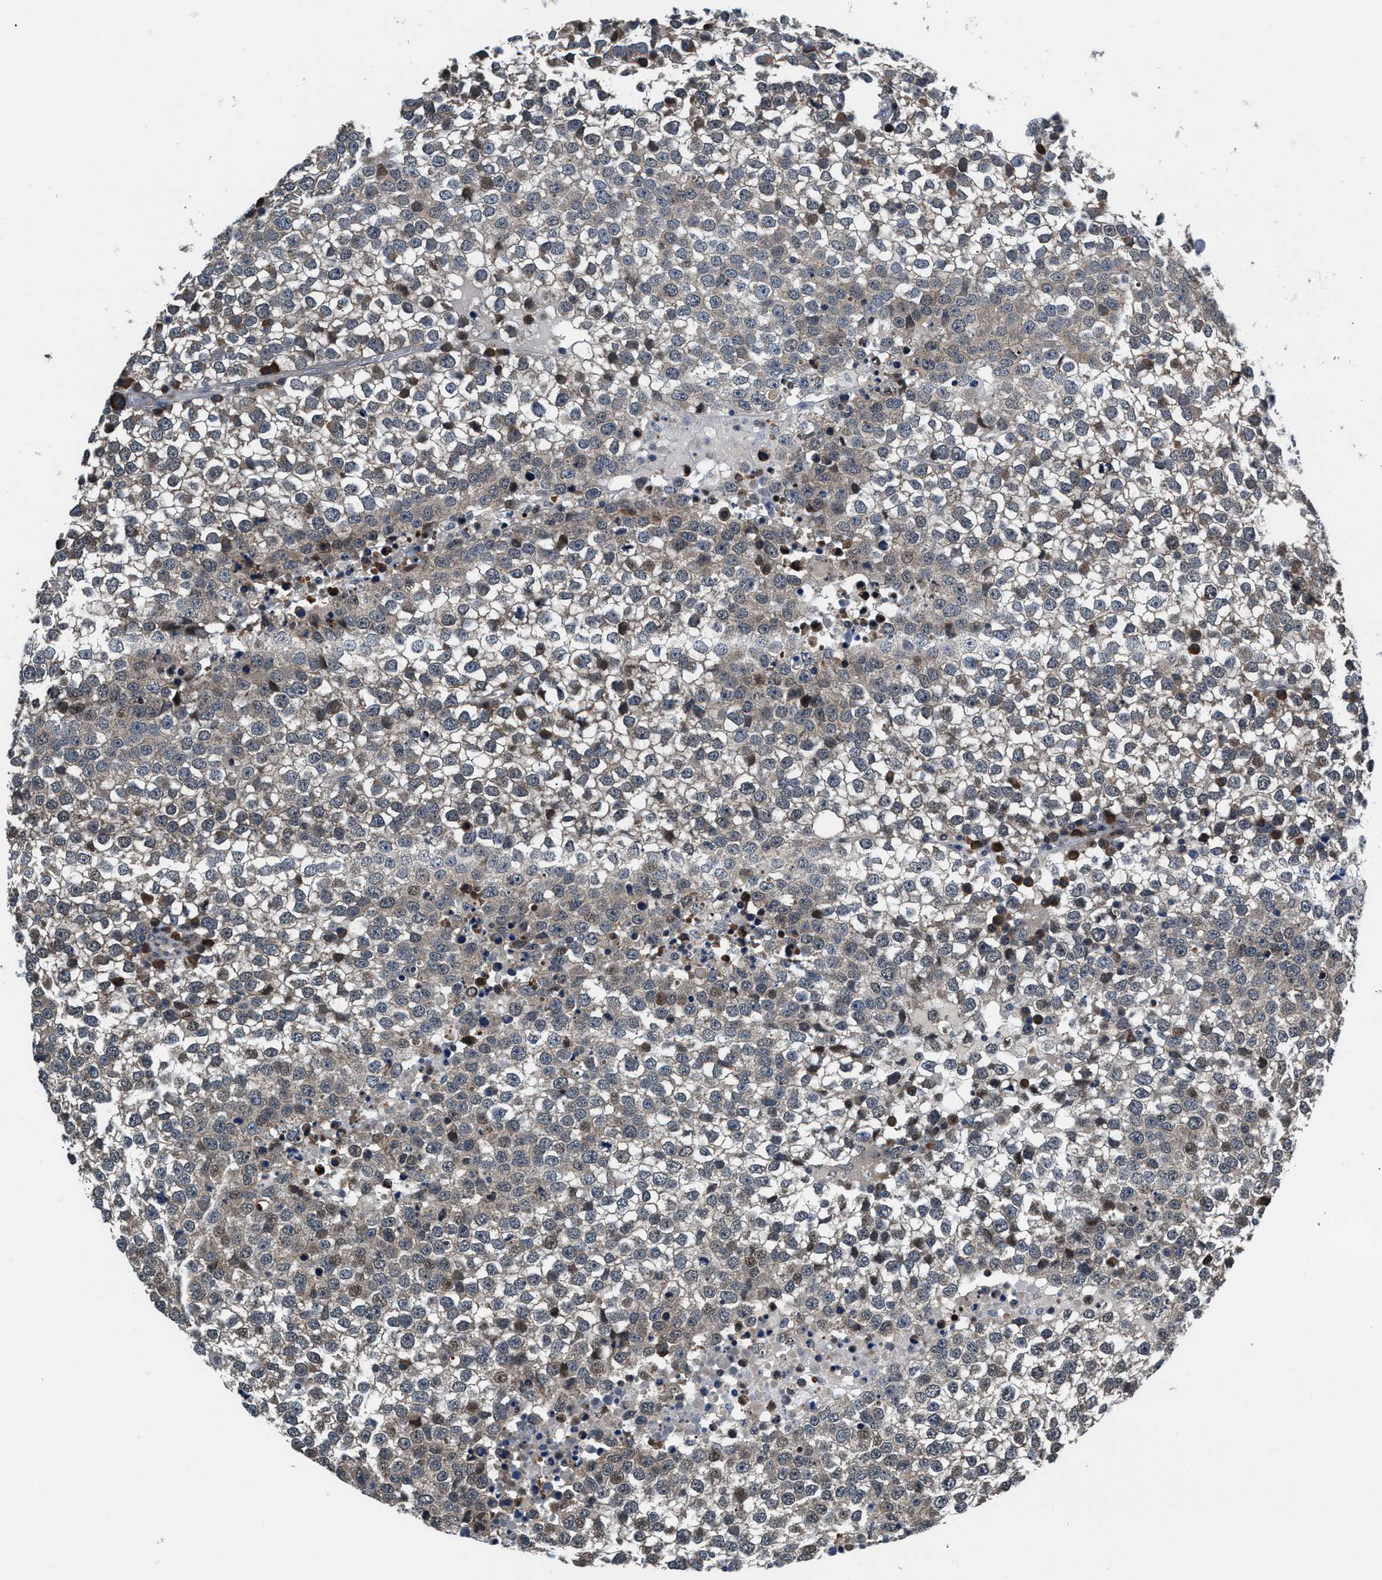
{"staining": {"intensity": "weak", "quantity": "<25%", "location": "cytoplasmic/membranous"}, "tissue": "testis cancer", "cell_type": "Tumor cells", "image_type": "cancer", "snomed": [{"axis": "morphology", "description": "Seminoma, NOS"}, {"axis": "topography", "description": "Testis"}], "caption": "Immunohistochemical staining of human seminoma (testis) reveals no significant staining in tumor cells.", "gene": "PRPSAP2", "patient": {"sex": "male", "age": 65}}